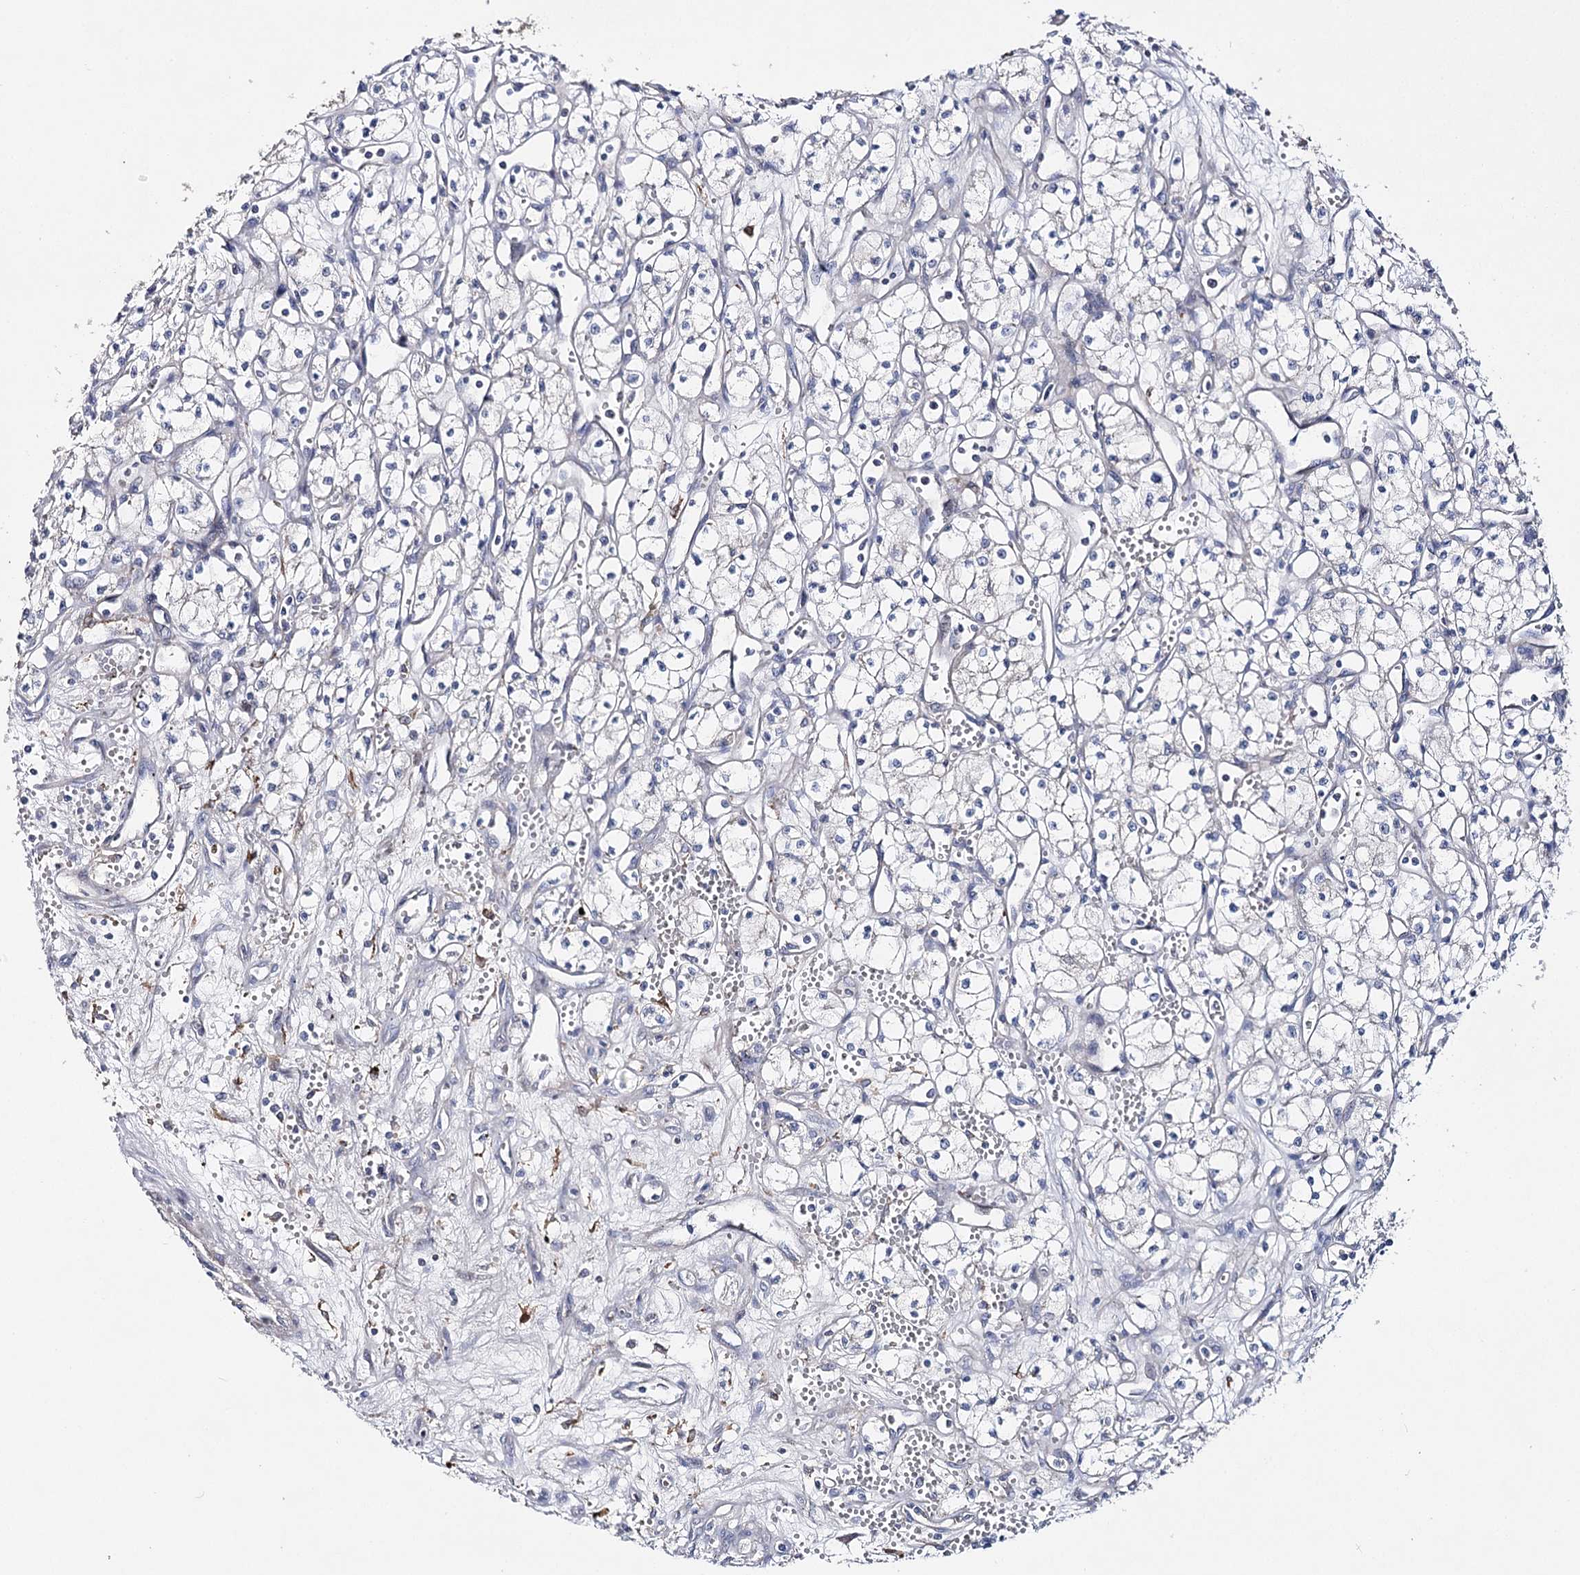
{"staining": {"intensity": "negative", "quantity": "none", "location": "none"}, "tissue": "renal cancer", "cell_type": "Tumor cells", "image_type": "cancer", "snomed": [{"axis": "morphology", "description": "Adenocarcinoma, NOS"}, {"axis": "topography", "description": "Kidney"}], "caption": "This is an IHC photomicrograph of renal cancer (adenocarcinoma). There is no positivity in tumor cells.", "gene": "NRAP", "patient": {"sex": "male", "age": 59}}